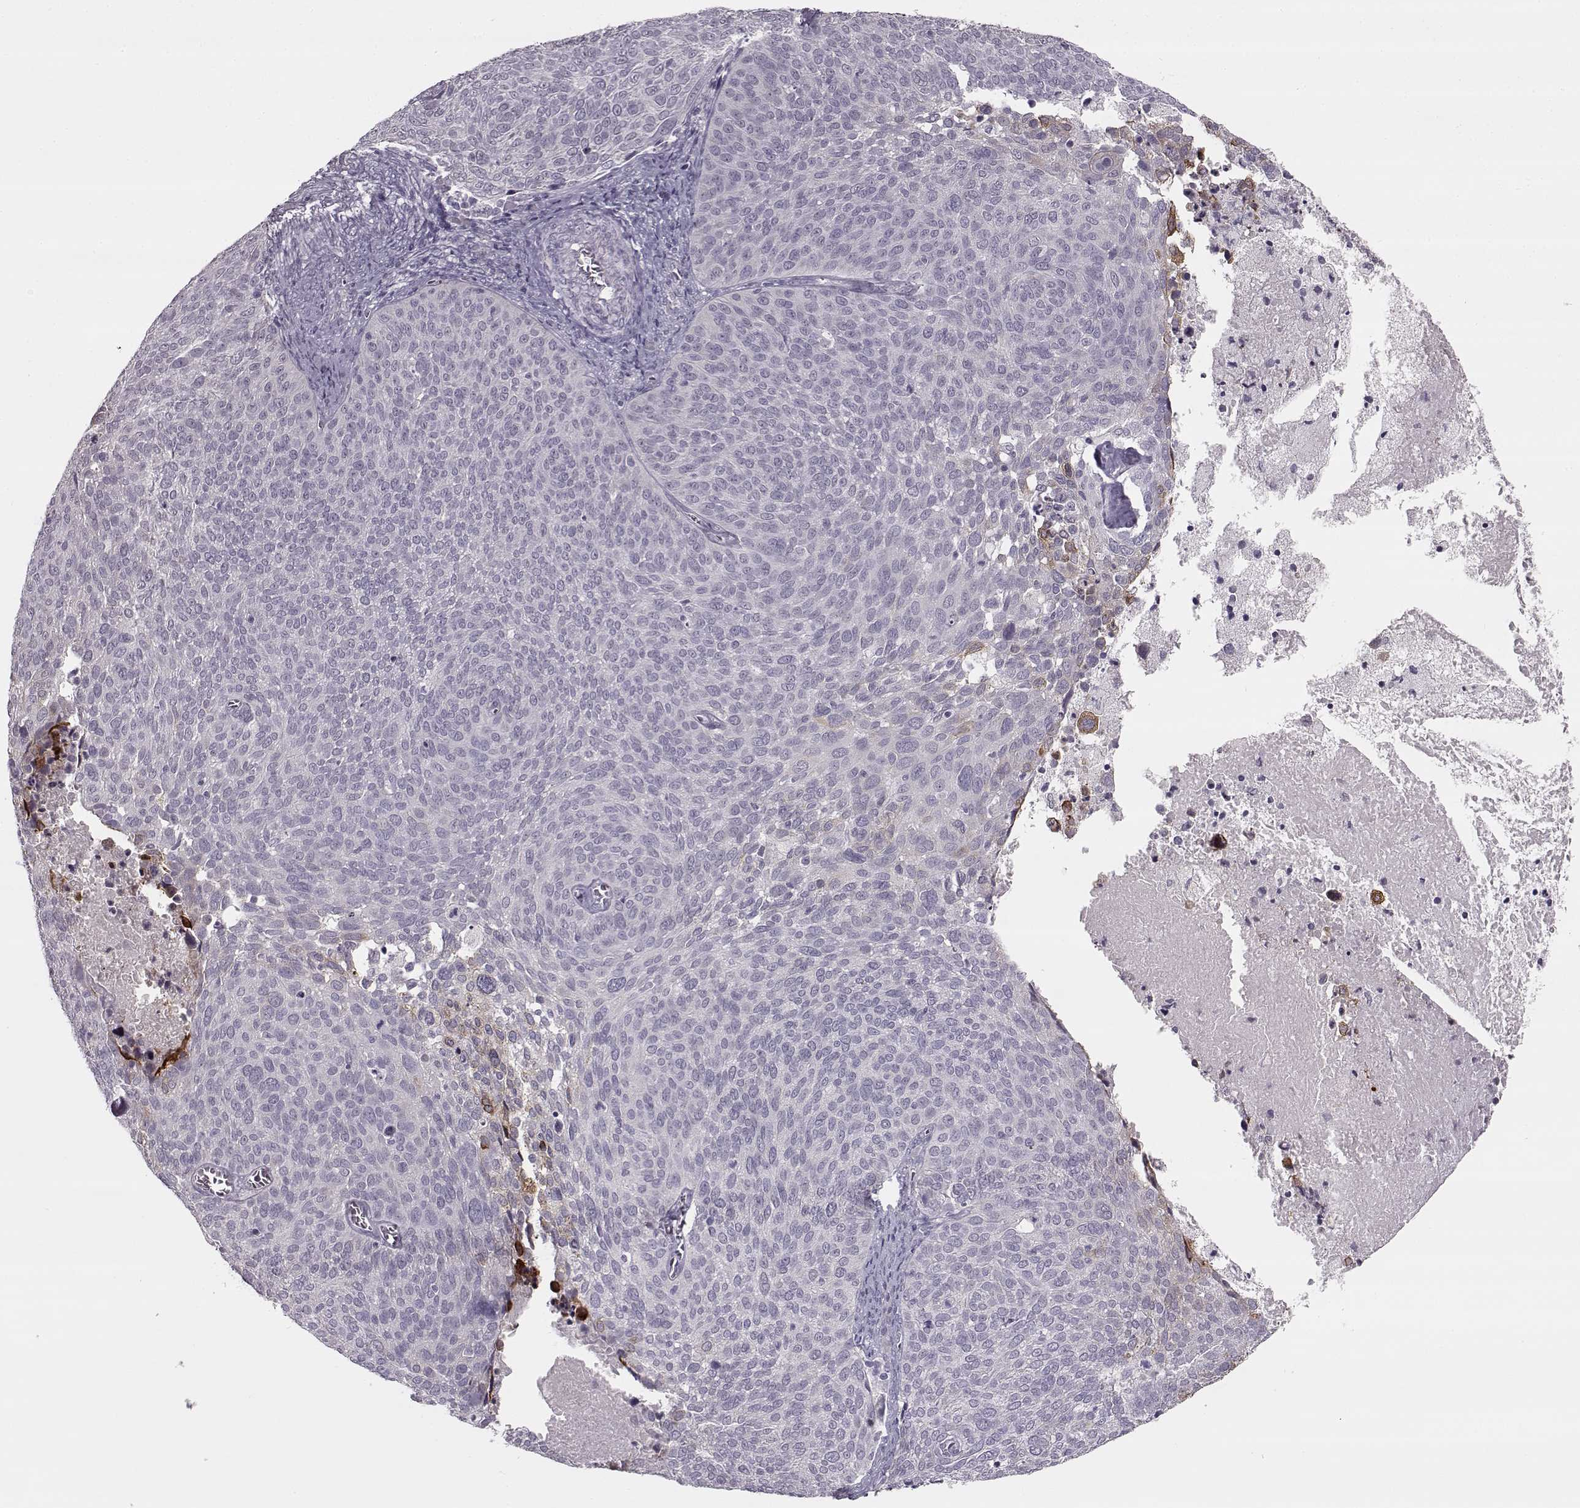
{"staining": {"intensity": "weak", "quantity": "<25%", "location": "cytoplasmic/membranous"}, "tissue": "cervical cancer", "cell_type": "Tumor cells", "image_type": "cancer", "snomed": [{"axis": "morphology", "description": "Squamous cell carcinoma, NOS"}, {"axis": "topography", "description": "Cervix"}], "caption": "An immunohistochemistry image of cervical cancer (squamous cell carcinoma) is shown. There is no staining in tumor cells of cervical cancer (squamous cell carcinoma).", "gene": "MAP6D1", "patient": {"sex": "female", "age": 39}}